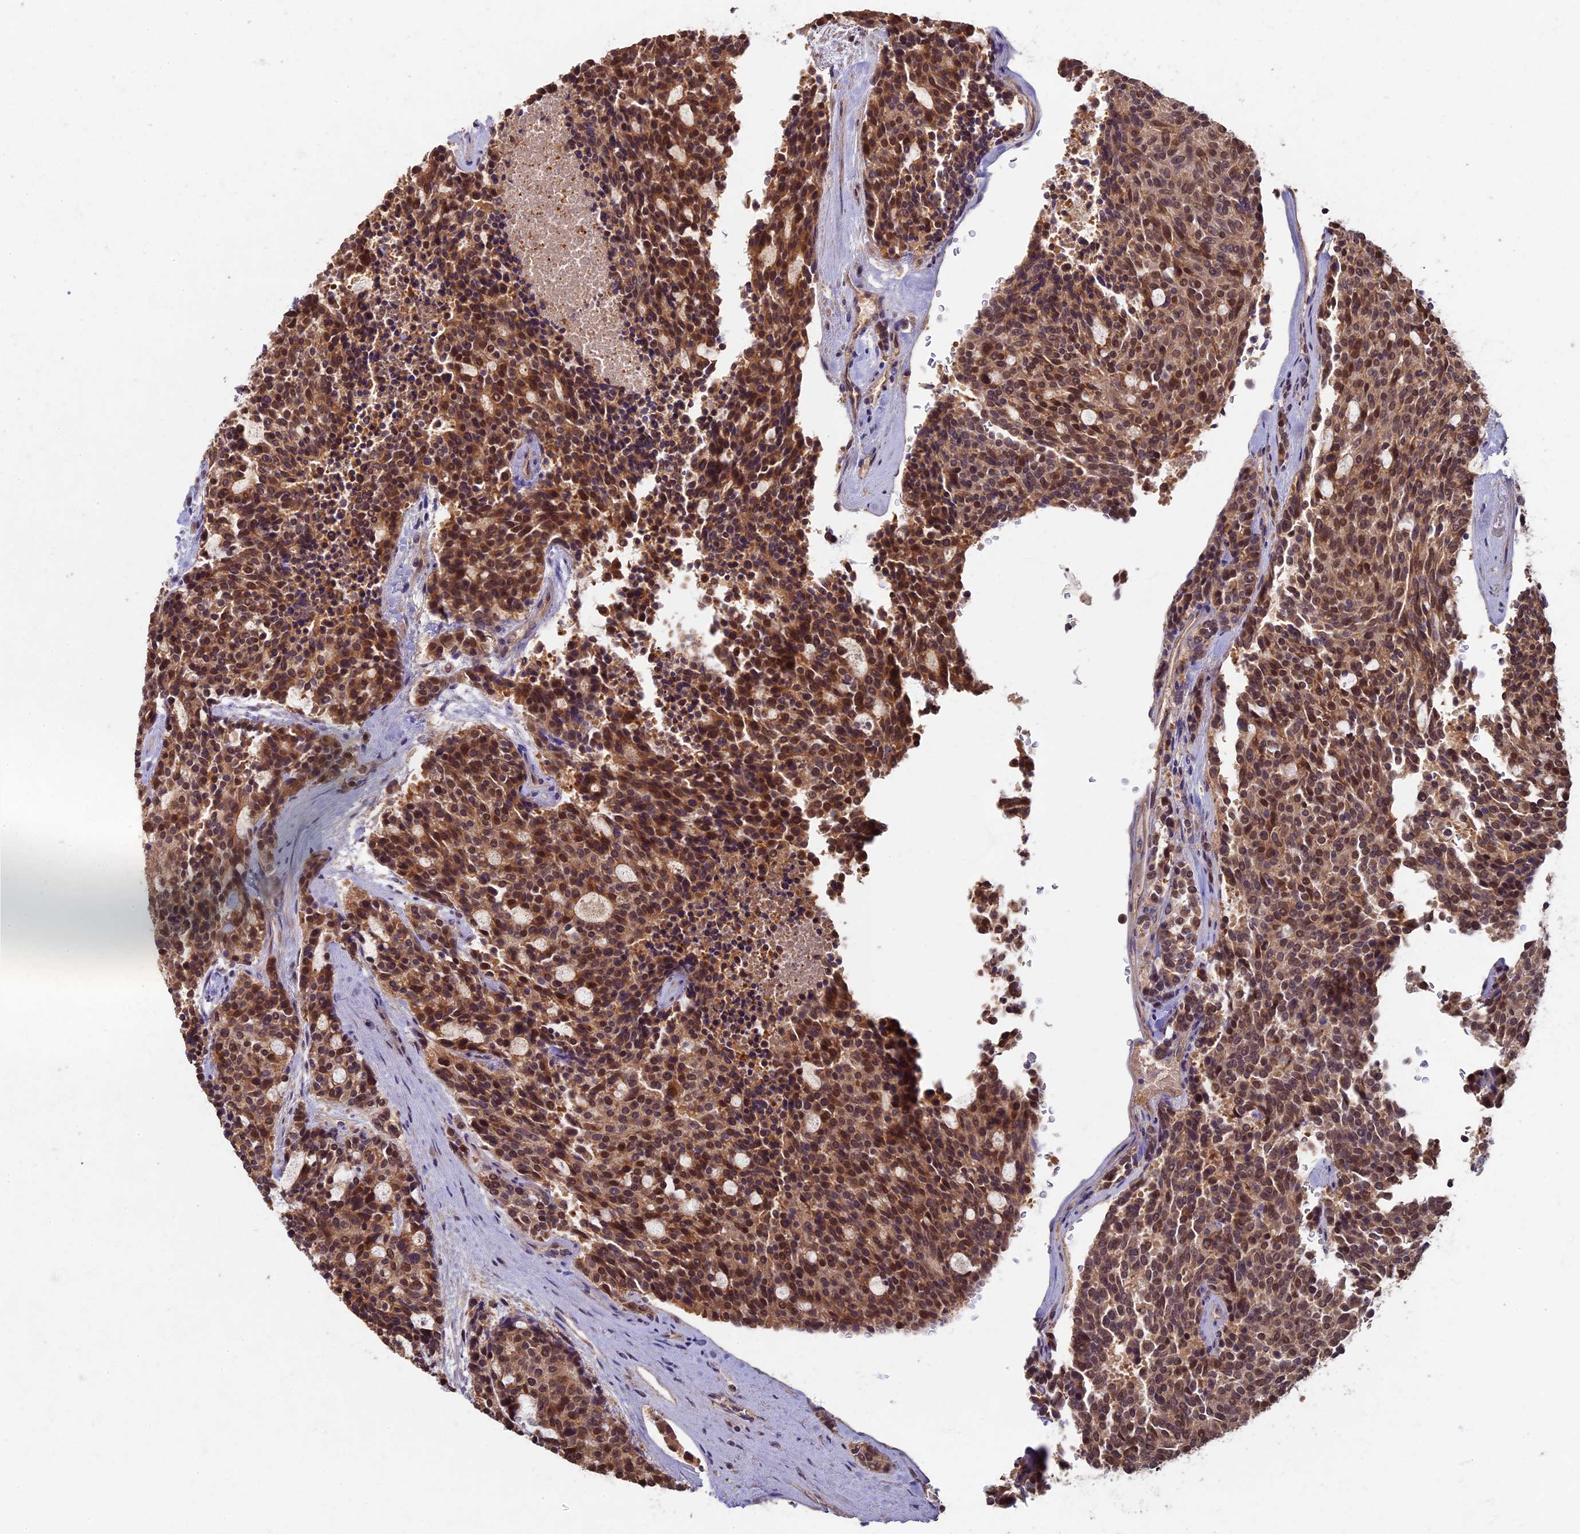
{"staining": {"intensity": "strong", "quantity": ">75%", "location": "cytoplasmic/membranous,nuclear"}, "tissue": "carcinoid", "cell_type": "Tumor cells", "image_type": "cancer", "snomed": [{"axis": "morphology", "description": "Carcinoid, malignant, NOS"}, {"axis": "topography", "description": "Pancreas"}], "caption": "Carcinoid stained with a brown dye demonstrates strong cytoplasmic/membranous and nuclear positive expression in about >75% of tumor cells.", "gene": "RSPH3", "patient": {"sex": "female", "age": 54}}